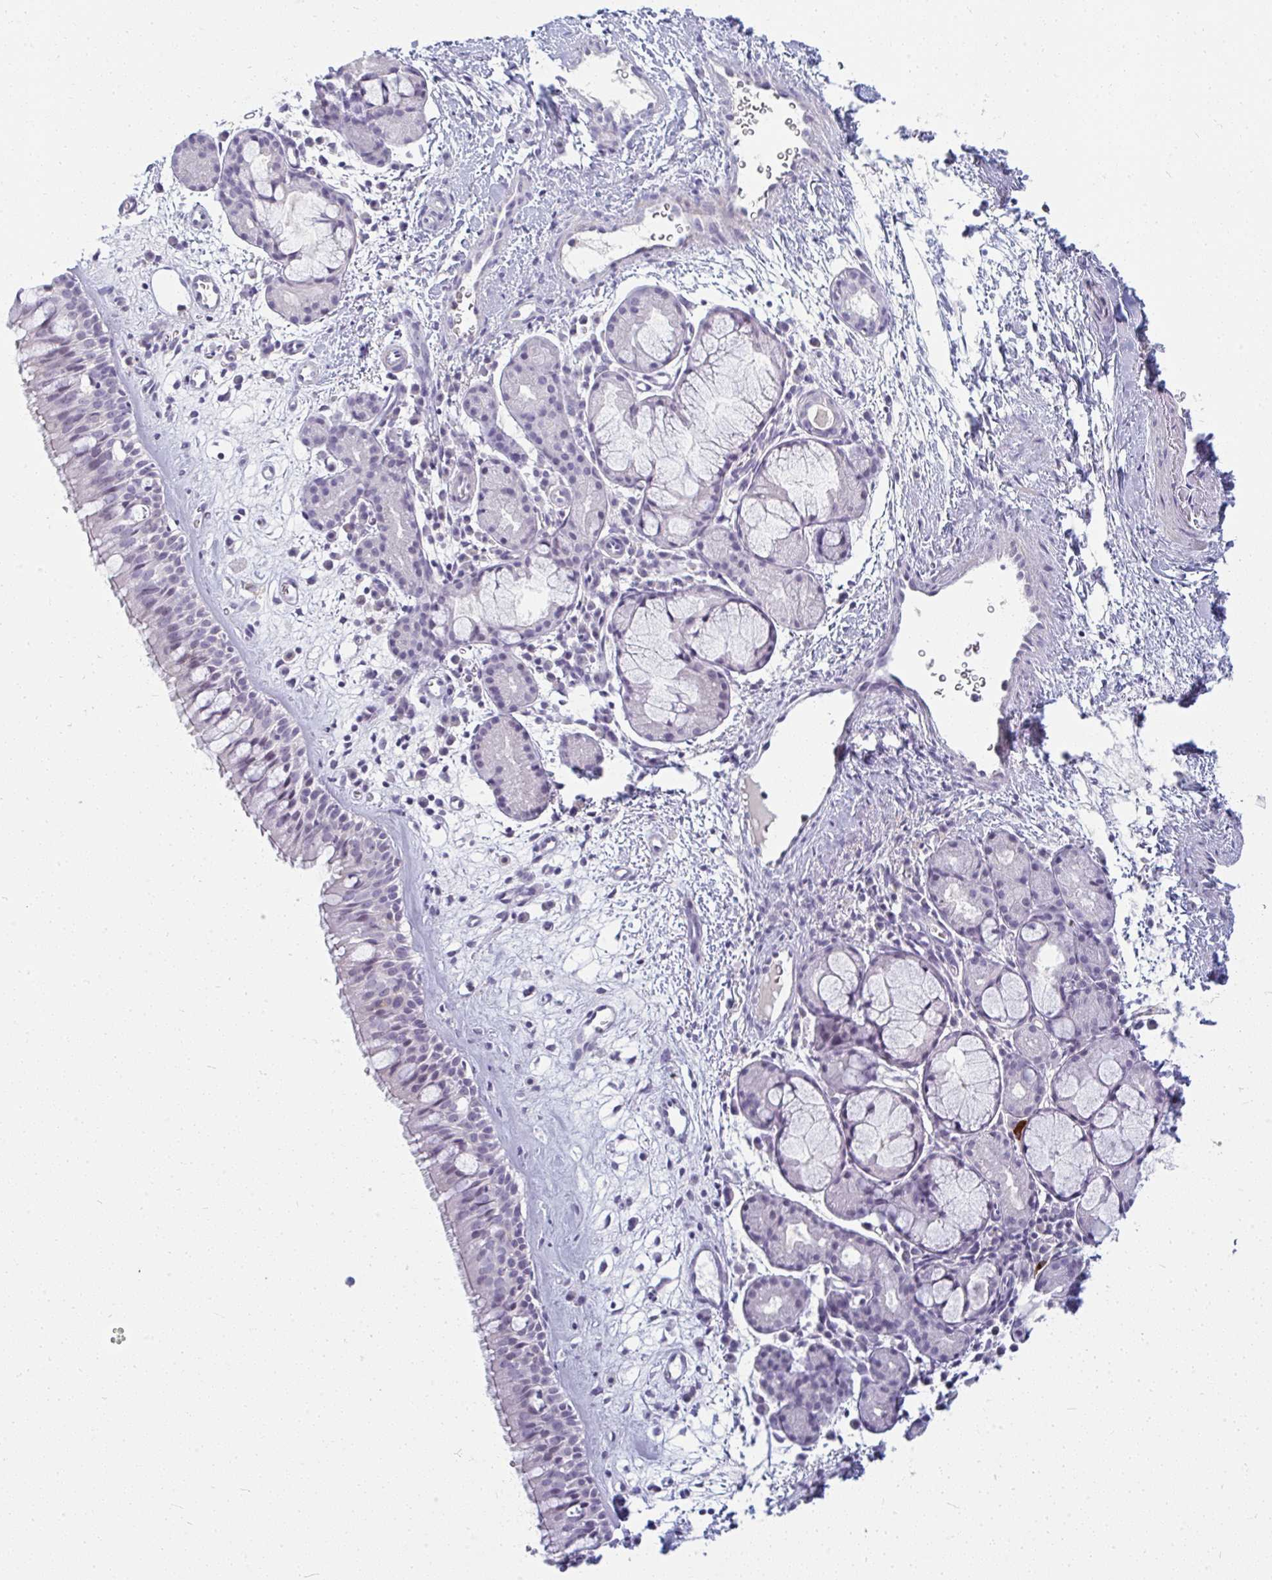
{"staining": {"intensity": "weak", "quantity": "<25%", "location": "nuclear"}, "tissue": "nasopharynx", "cell_type": "Respiratory epithelial cells", "image_type": "normal", "snomed": [{"axis": "morphology", "description": "Normal tissue, NOS"}, {"axis": "topography", "description": "Nasopharynx"}], "caption": "This micrograph is of normal nasopharynx stained with immunohistochemistry to label a protein in brown with the nuclei are counter-stained blue. There is no staining in respiratory epithelial cells.", "gene": "PPFIA4", "patient": {"sex": "male", "age": 65}}